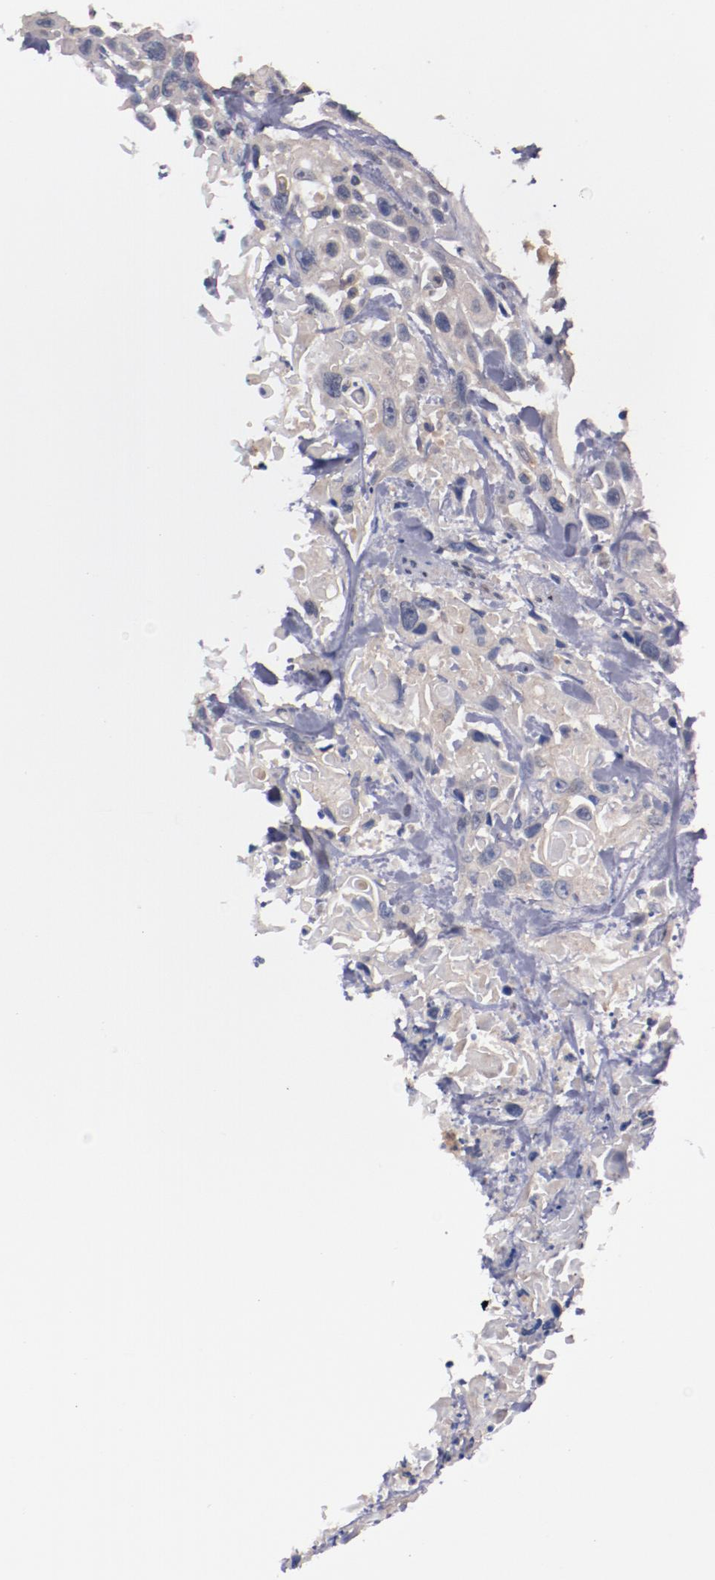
{"staining": {"intensity": "weak", "quantity": ">75%", "location": "cytoplasmic/membranous"}, "tissue": "urothelial cancer", "cell_type": "Tumor cells", "image_type": "cancer", "snomed": [{"axis": "morphology", "description": "Urothelial carcinoma, High grade"}, {"axis": "topography", "description": "Urinary bladder"}], "caption": "DAB (3,3'-diaminobenzidine) immunohistochemical staining of high-grade urothelial carcinoma displays weak cytoplasmic/membranous protein positivity in about >75% of tumor cells. Immunohistochemistry (ihc) stains the protein in brown and the nuclei are stained blue.", "gene": "FAM81A", "patient": {"sex": "female", "age": 84}}